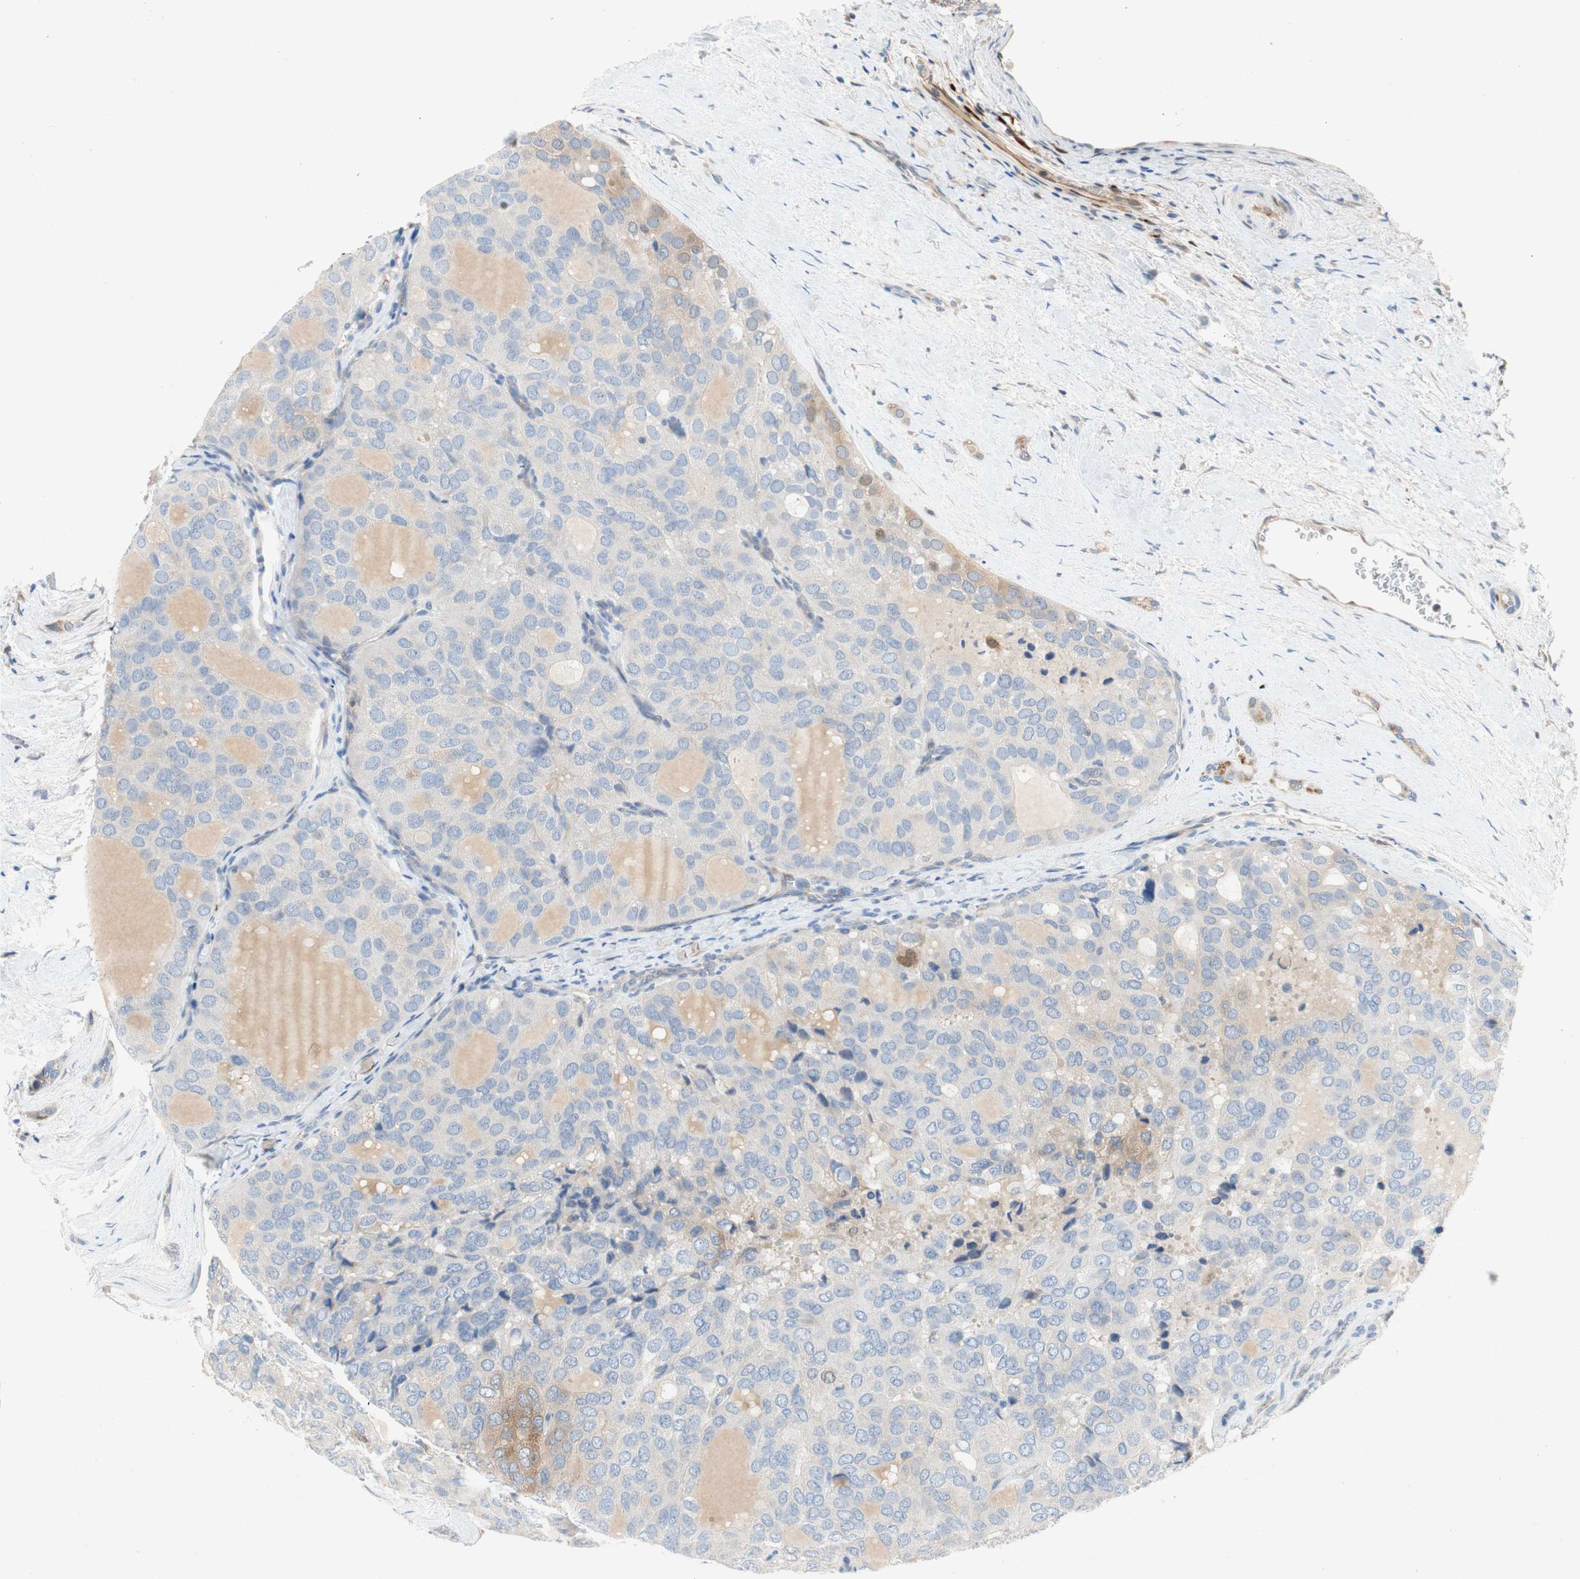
{"staining": {"intensity": "negative", "quantity": "none", "location": "none"}, "tissue": "thyroid cancer", "cell_type": "Tumor cells", "image_type": "cancer", "snomed": [{"axis": "morphology", "description": "Follicular adenoma carcinoma, NOS"}, {"axis": "topography", "description": "Thyroid gland"}], "caption": "Immunohistochemistry histopathology image of neoplastic tissue: human thyroid cancer stained with DAB exhibits no significant protein expression in tumor cells.", "gene": "RELB", "patient": {"sex": "male", "age": 75}}